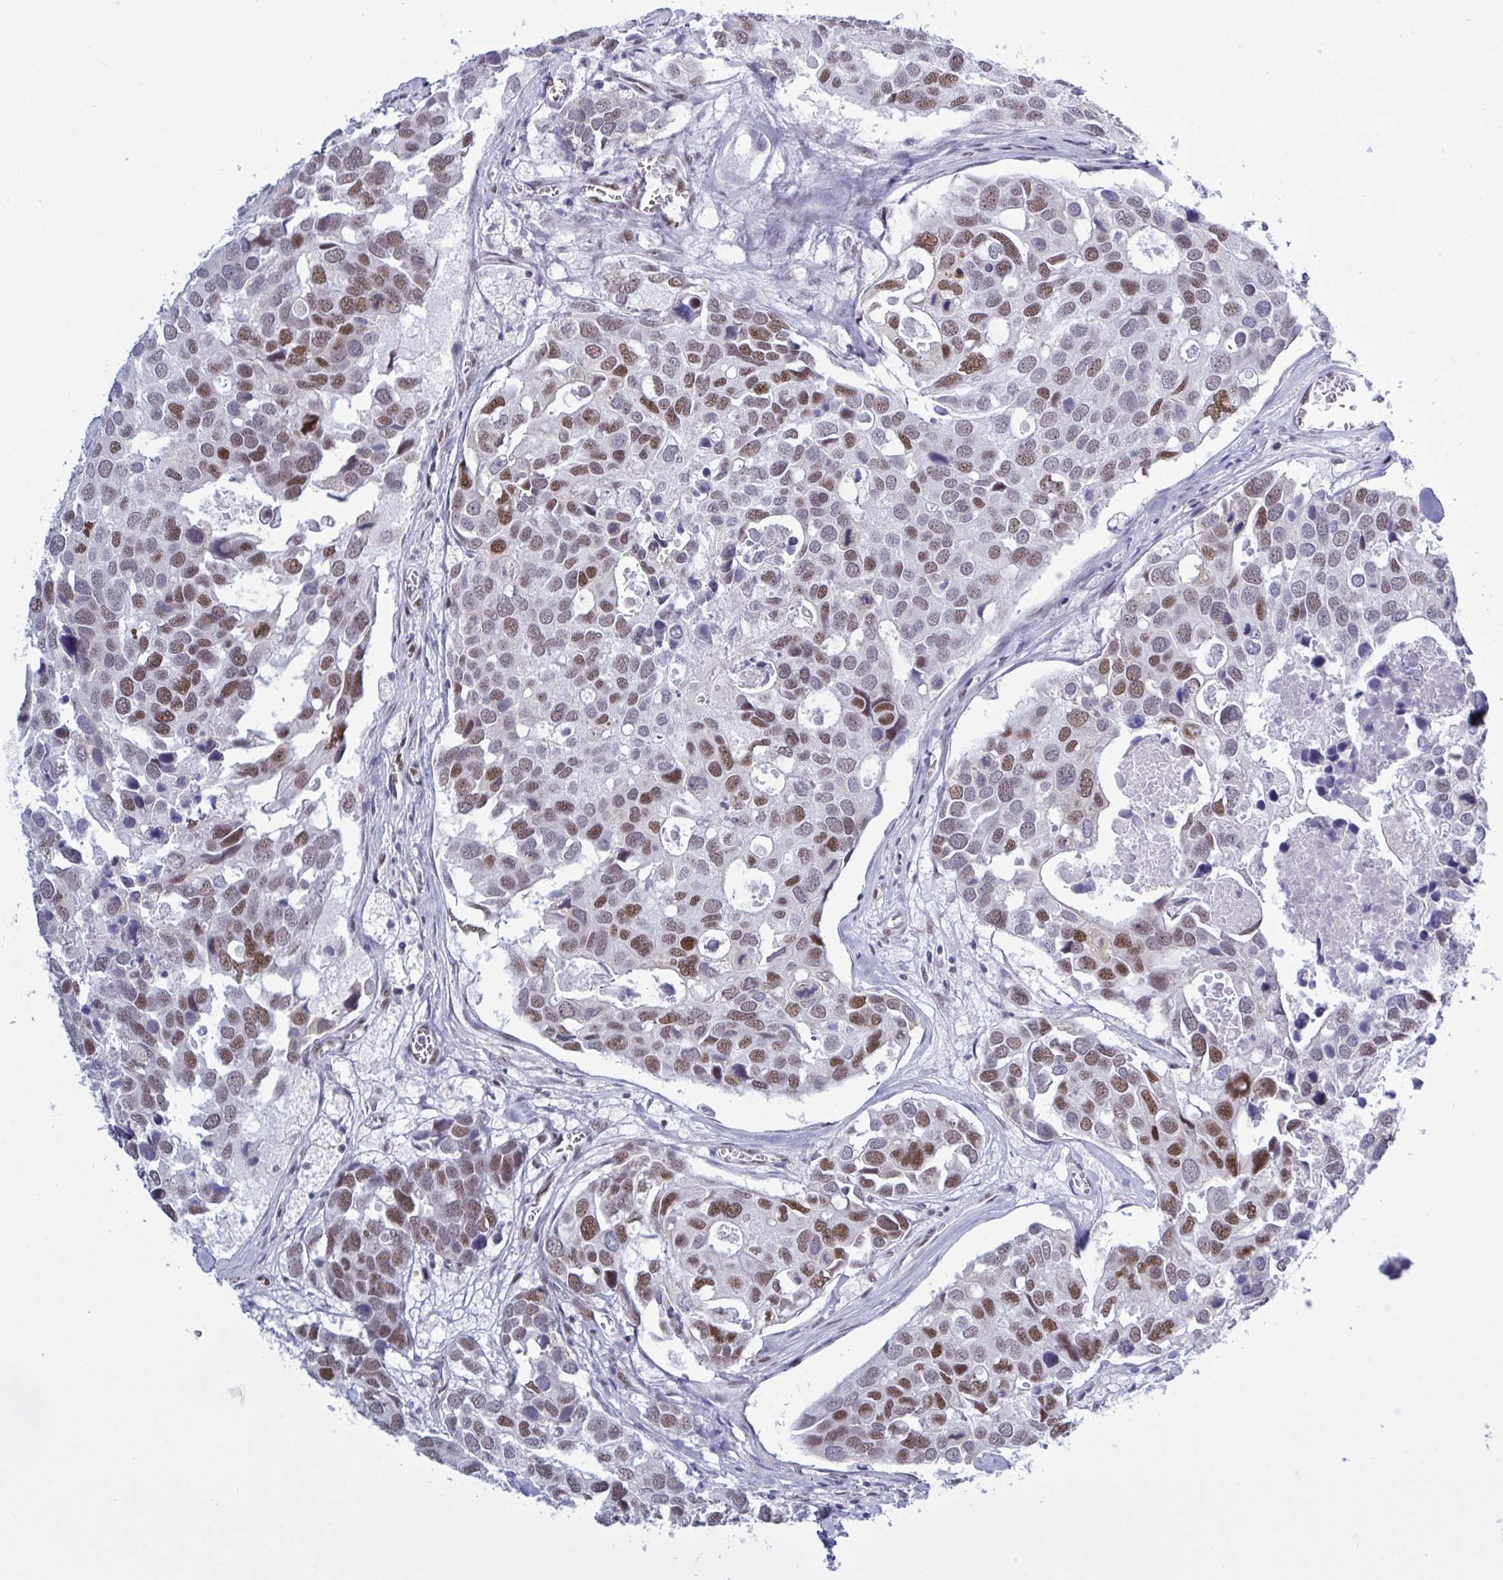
{"staining": {"intensity": "moderate", "quantity": "25%-75%", "location": "nuclear"}, "tissue": "breast cancer", "cell_type": "Tumor cells", "image_type": "cancer", "snomed": [{"axis": "morphology", "description": "Duct carcinoma"}, {"axis": "topography", "description": "Breast"}], "caption": "Breast intraductal carcinoma stained for a protein (brown) demonstrates moderate nuclear positive expression in approximately 25%-75% of tumor cells.", "gene": "PPP1R10", "patient": {"sex": "female", "age": 83}}